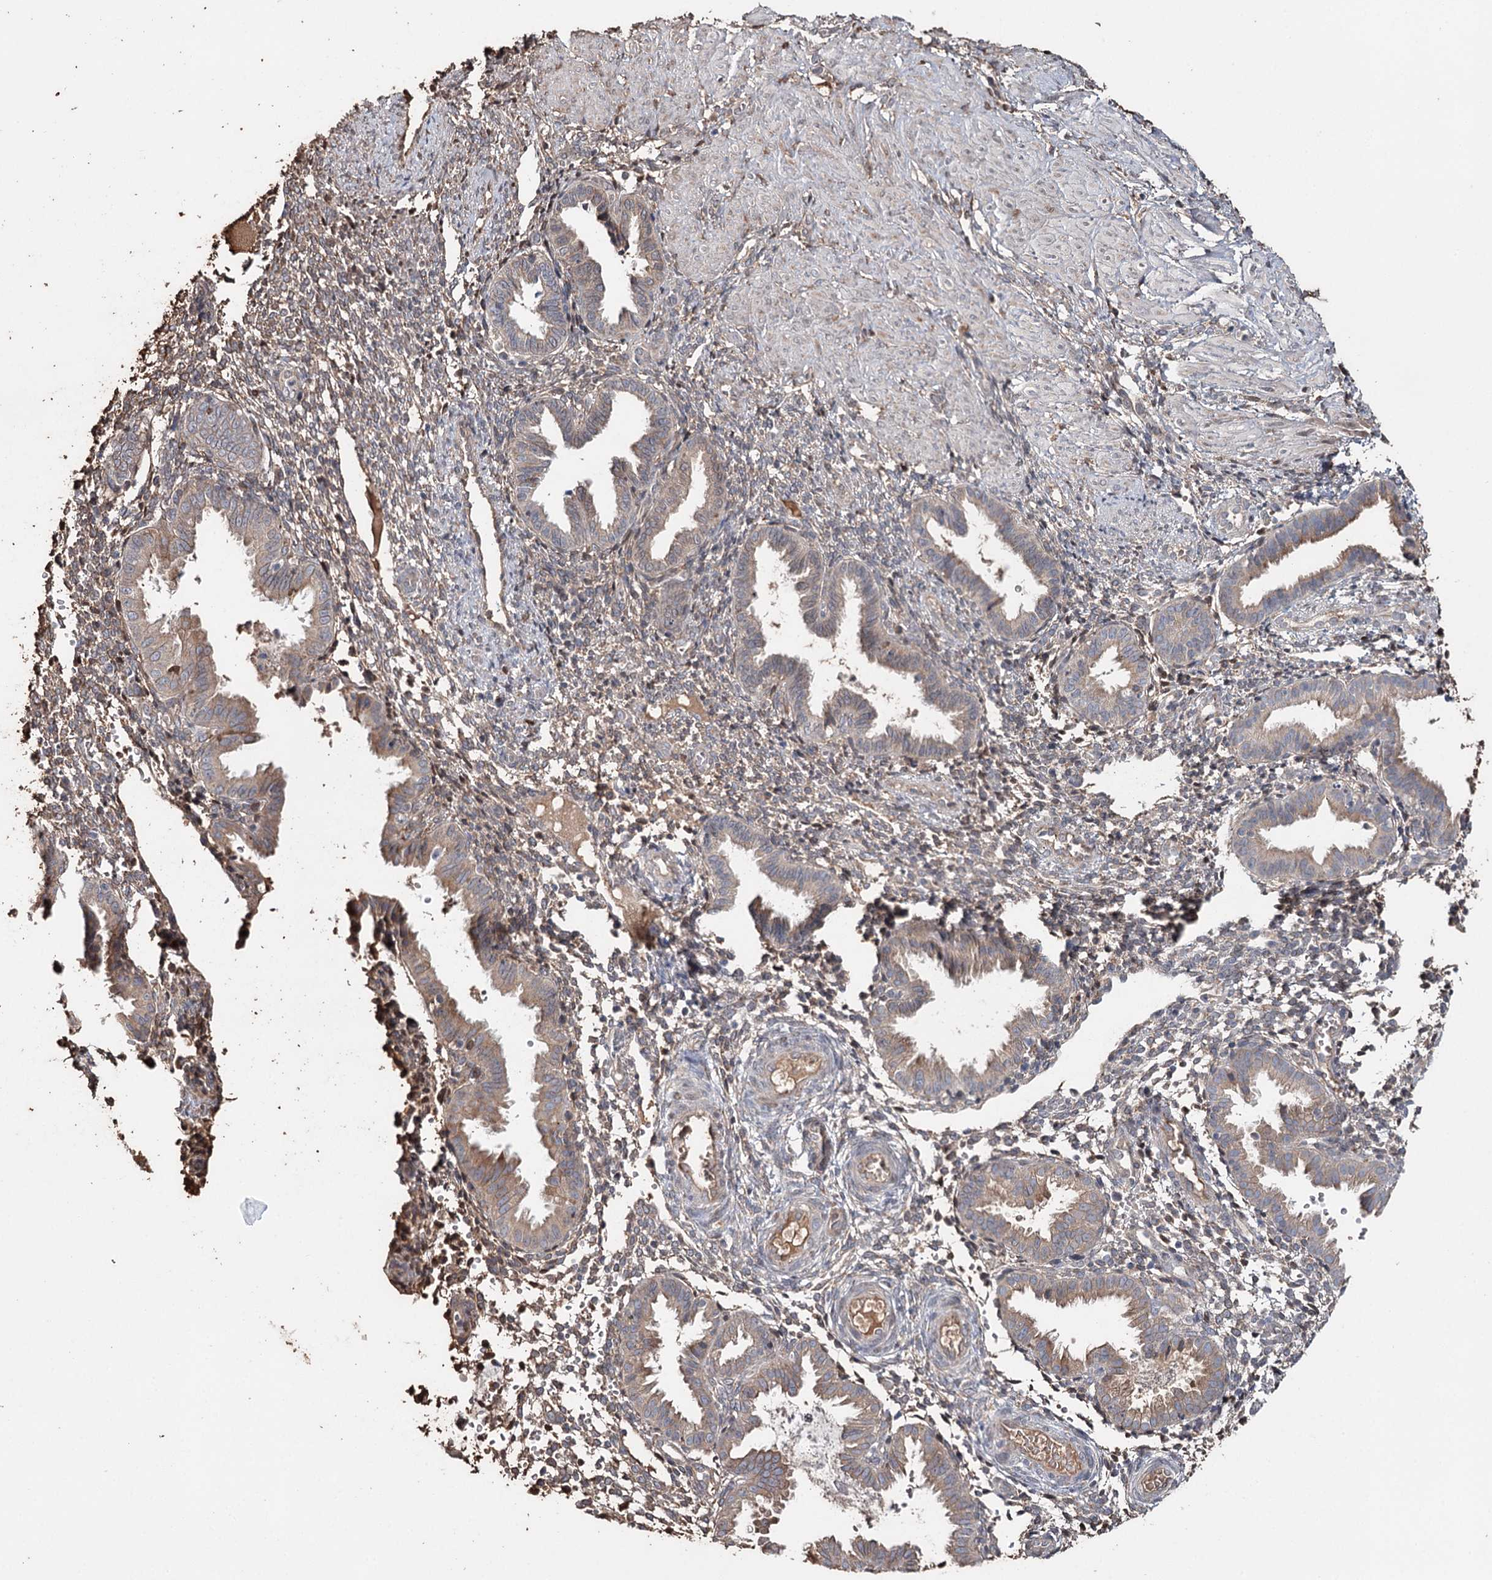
{"staining": {"intensity": "weak", "quantity": ">75%", "location": "cytoplasmic/membranous"}, "tissue": "endometrium", "cell_type": "Cells in endometrial stroma", "image_type": "normal", "snomed": [{"axis": "morphology", "description": "Normal tissue, NOS"}, {"axis": "topography", "description": "Endometrium"}], "caption": "Human endometrium stained with a brown dye reveals weak cytoplasmic/membranous positive expression in about >75% of cells in endometrial stroma.", "gene": "SYVN1", "patient": {"sex": "female", "age": 33}}